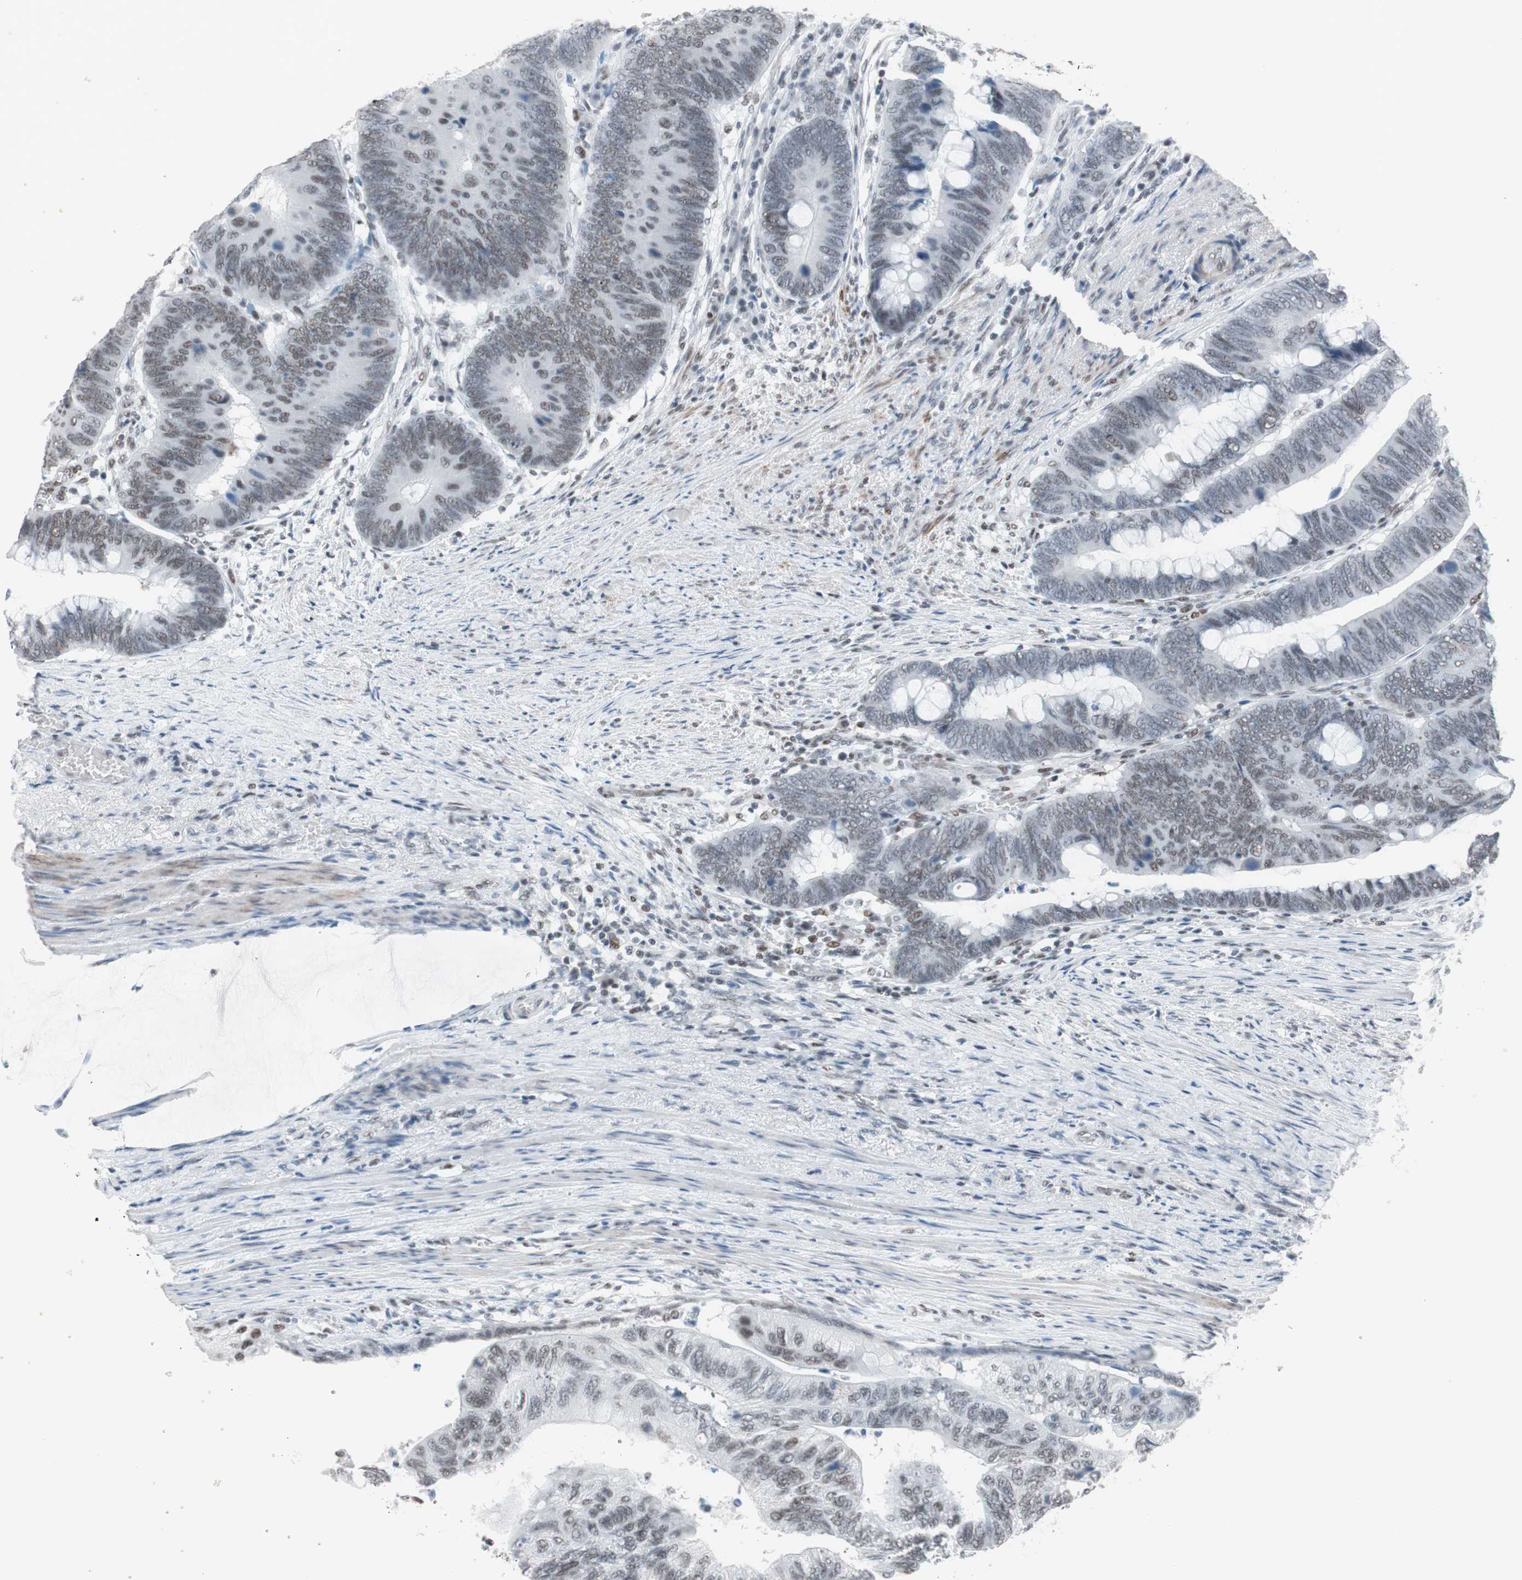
{"staining": {"intensity": "moderate", "quantity": "25%-75%", "location": "nuclear"}, "tissue": "colorectal cancer", "cell_type": "Tumor cells", "image_type": "cancer", "snomed": [{"axis": "morphology", "description": "Normal tissue, NOS"}, {"axis": "morphology", "description": "Adenocarcinoma, NOS"}, {"axis": "topography", "description": "Rectum"}, {"axis": "topography", "description": "Peripheral nerve tissue"}], "caption": "This is an image of immunohistochemistry (IHC) staining of colorectal adenocarcinoma, which shows moderate positivity in the nuclear of tumor cells.", "gene": "ARID1A", "patient": {"sex": "male", "age": 92}}